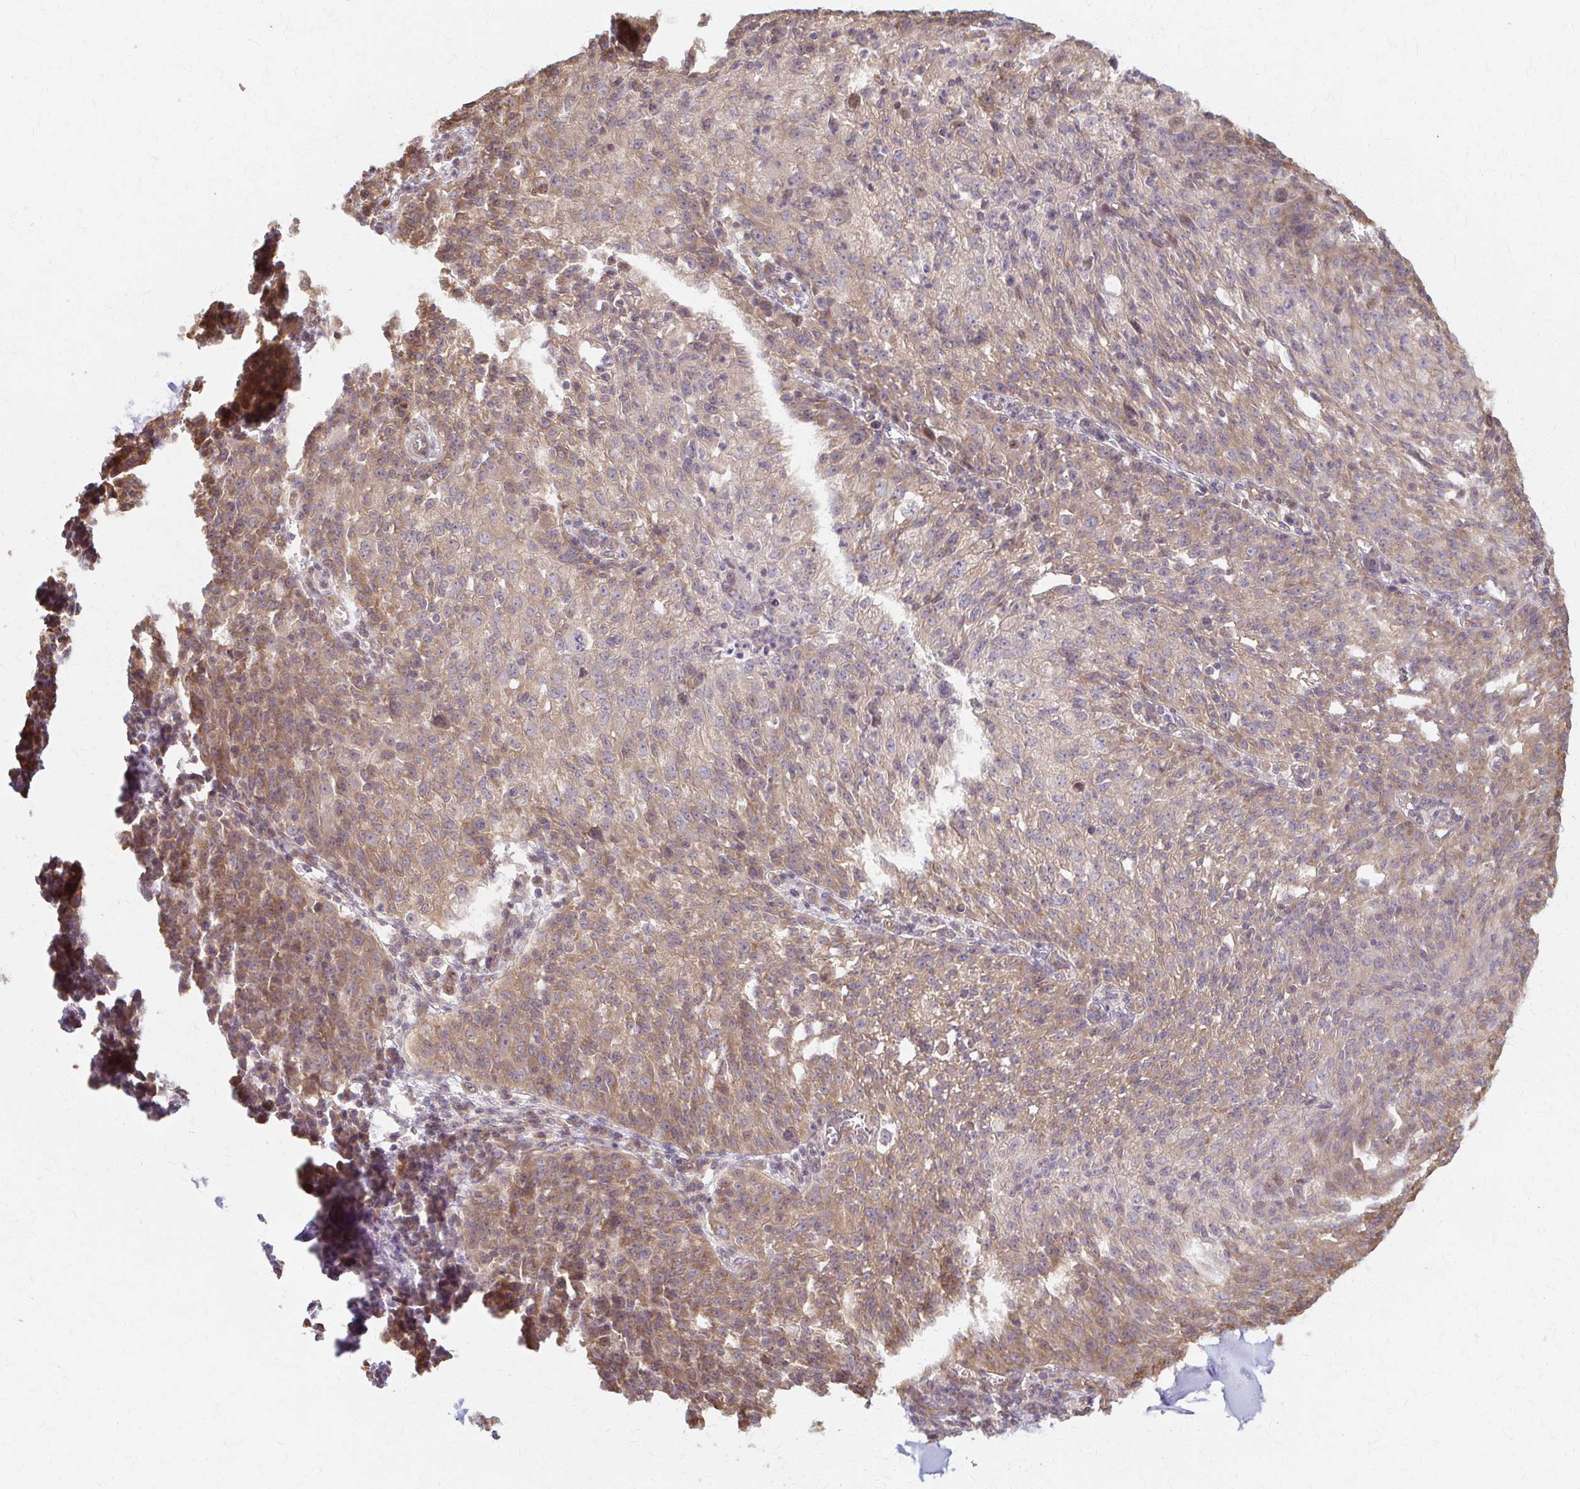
{"staining": {"intensity": "moderate", "quantity": "25%-75%", "location": "cytoplasmic/membranous"}, "tissue": "lung cancer", "cell_type": "Tumor cells", "image_type": "cancer", "snomed": [{"axis": "morphology", "description": "Squamous cell carcinoma, NOS"}, {"axis": "morphology", "description": "Squamous cell carcinoma, metastatic, NOS"}, {"axis": "topography", "description": "Bronchus"}, {"axis": "topography", "description": "Lung"}], "caption": "This is a photomicrograph of immunohistochemistry staining of lung cancer, which shows moderate positivity in the cytoplasmic/membranous of tumor cells.", "gene": "ARHGAP35", "patient": {"sex": "male", "age": 62}}